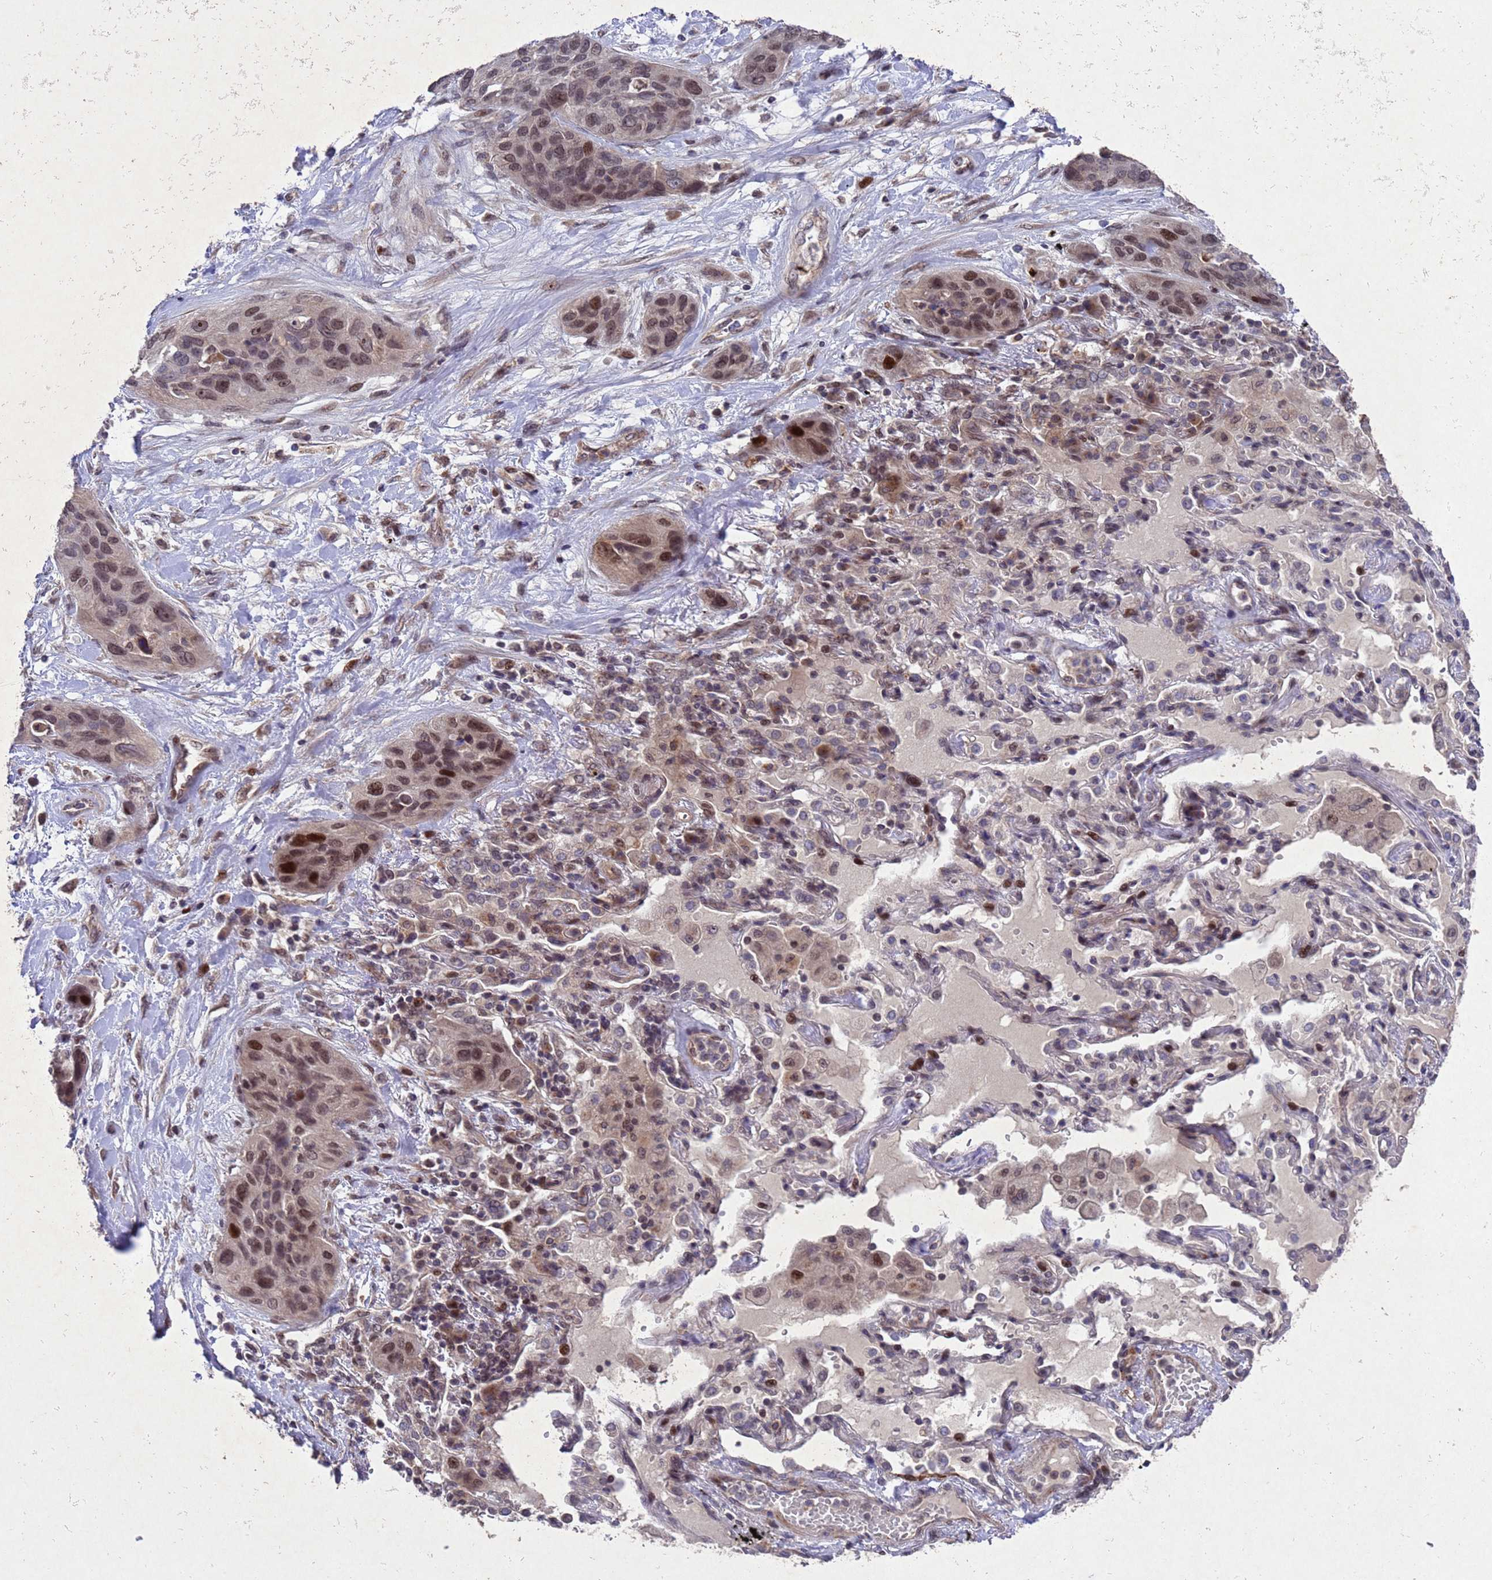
{"staining": {"intensity": "moderate", "quantity": ">75%", "location": "nuclear"}, "tissue": "lung cancer", "cell_type": "Tumor cells", "image_type": "cancer", "snomed": [{"axis": "morphology", "description": "Squamous cell carcinoma, NOS"}, {"axis": "topography", "description": "Lung"}], "caption": "Human lung cancer (squamous cell carcinoma) stained with a brown dye exhibits moderate nuclear positive positivity in approximately >75% of tumor cells.", "gene": "TBK1", "patient": {"sex": "female", "age": 70}}